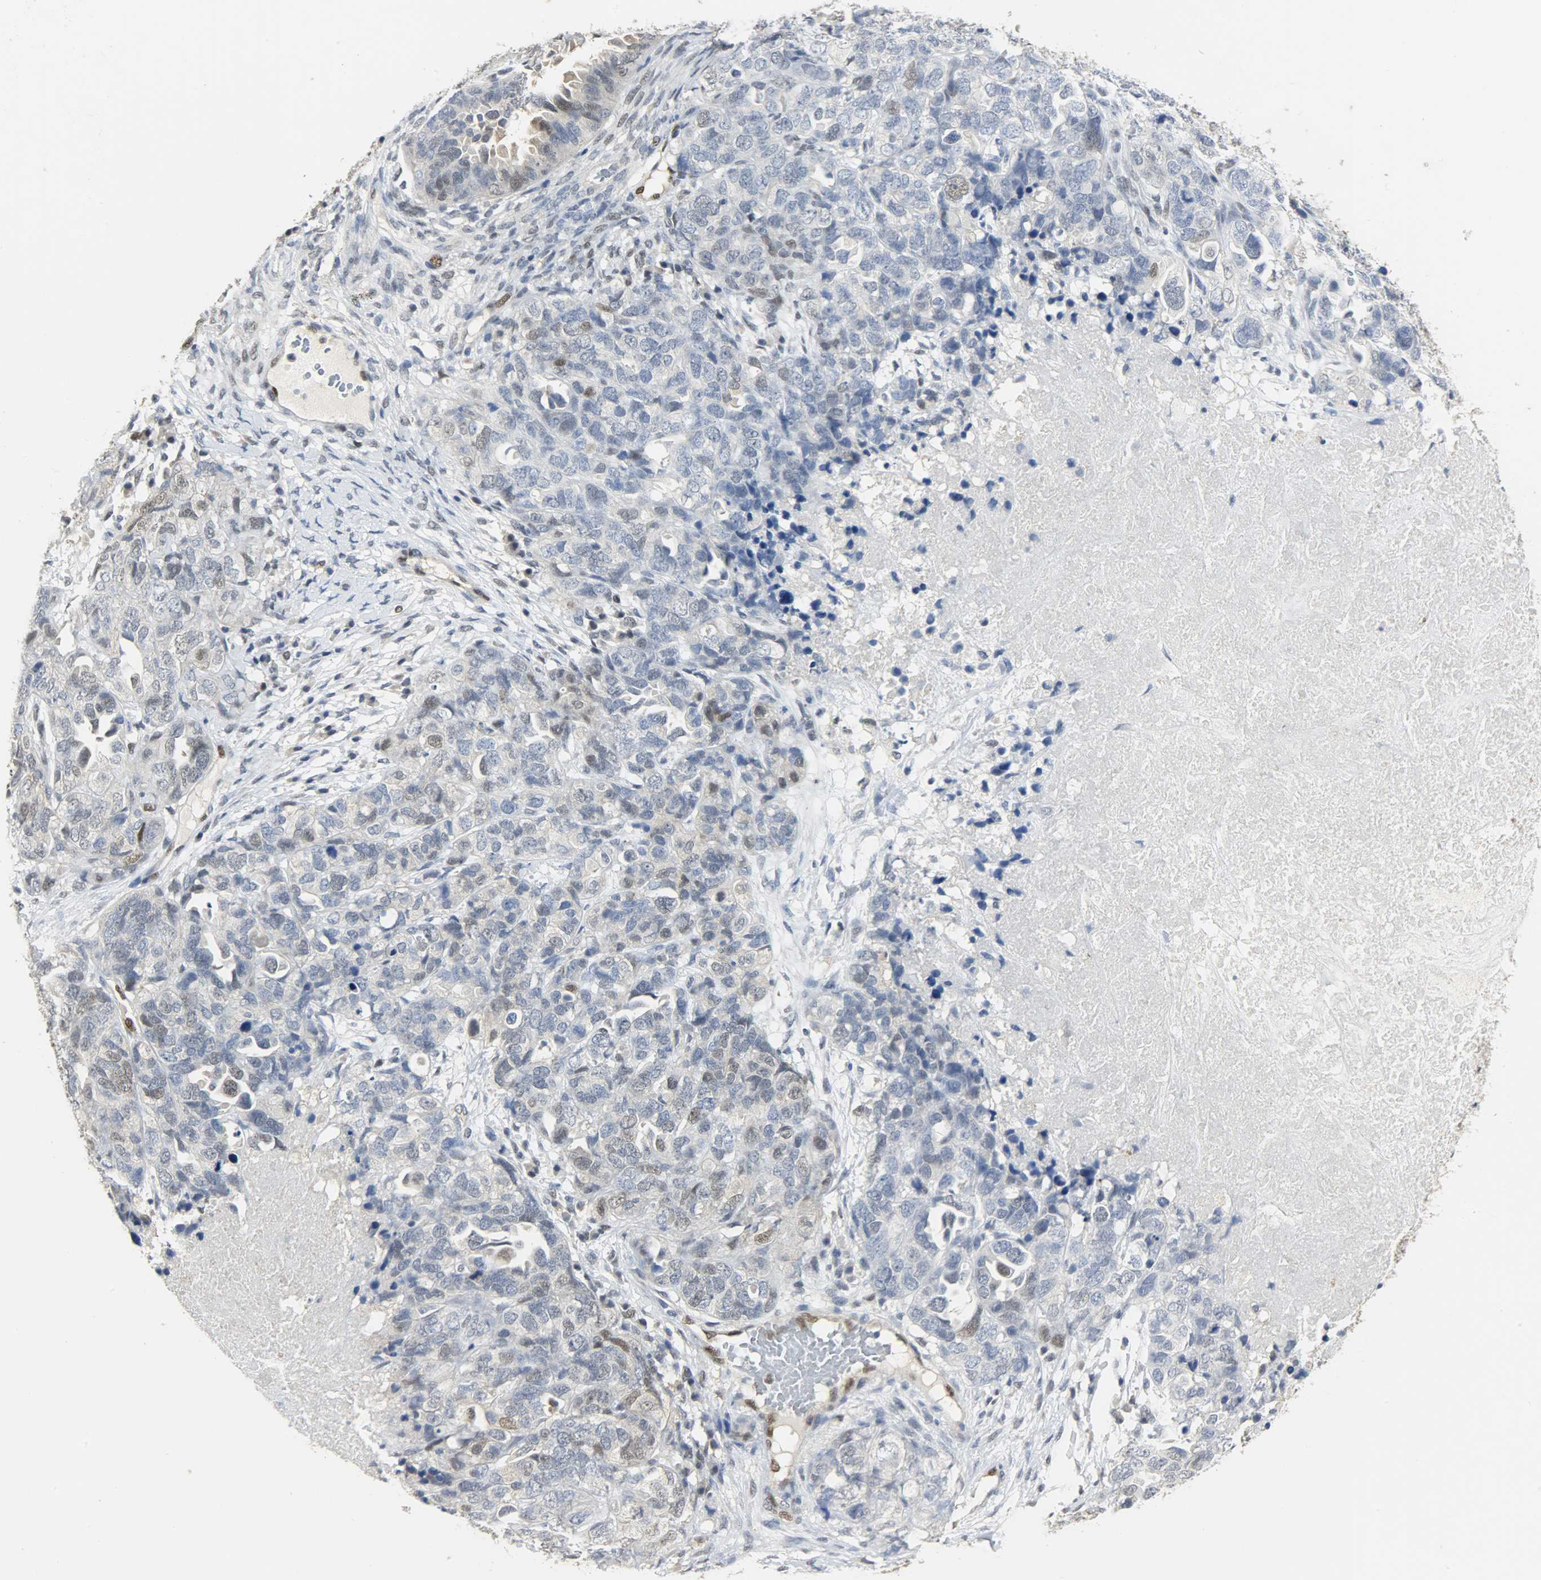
{"staining": {"intensity": "weak", "quantity": "25%-75%", "location": "nuclear"}, "tissue": "ovarian cancer", "cell_type": "Tumor cells", "image_type": "cancer", "snomed": [{"axis": "morphology", "description": "Cystadenocarcinoma, serous, NOS"}, {"axis": "topography", "description": "Ovary"}], "caption": "Immunohistochemistry of ovarian cancer displays low levels of weak nuclear expression in approximately 25%-75% of tumor cells.", "gene": "NPEPL1", "patient": {"sex": "female", "age": 82}}